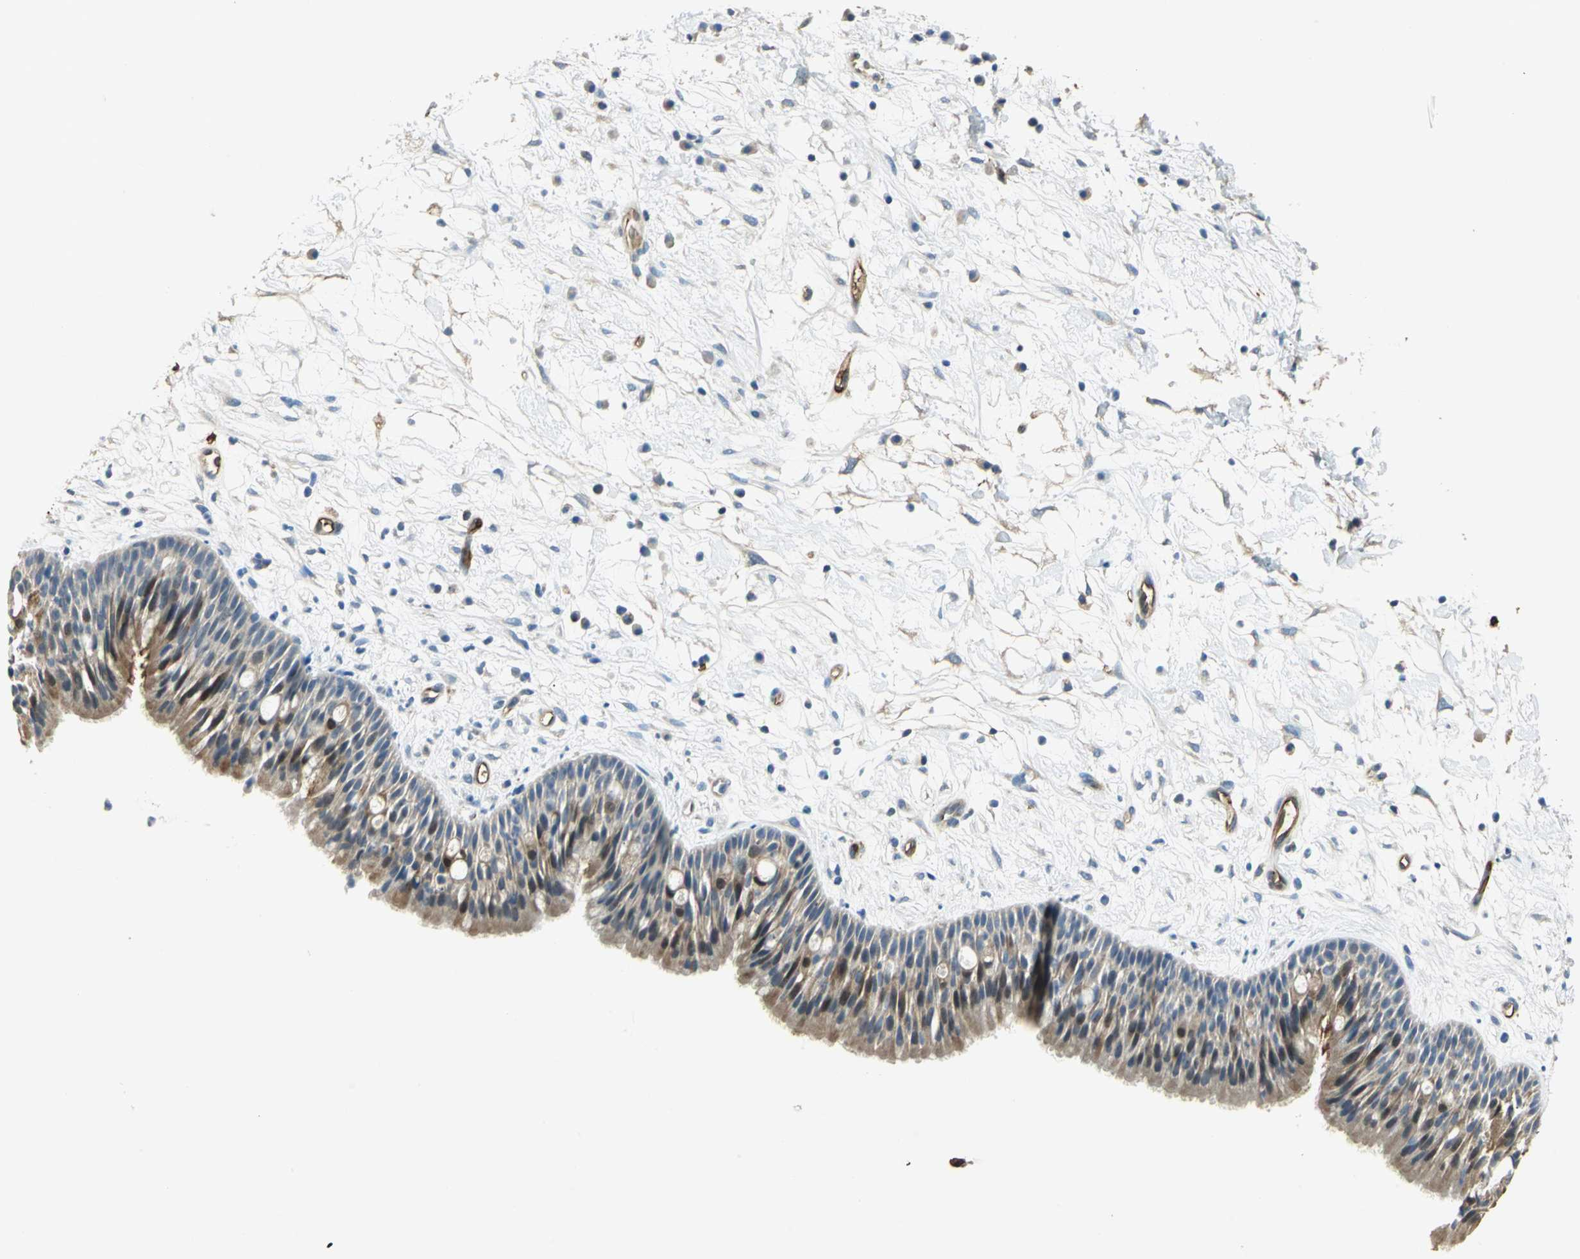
{"staining": {"intensity": "strong", "quantity": ">75%", "location": "cytoplasmic/membranous,nuclear"}, "tissue": "nasopharynx", "cell_type": "Respiratory epithelial cells", "image_type": "normal", "snomed": [{"axis": "morphology", "description": "Normal tissue, NOS"}, {"axis": "topography", "description": "Nasopharynx"}], "caption": "The photomicrograph demonstrates staining of benign nasopharynx, revealing strong cytoplasmic/membranous,nuclear protein positivity (brown color) within respiratory epithelial cells. The staining was performed using DAB (3,3'-diaminobenzidine) to visualize the protein expression in brown, while the nuclei were stained in blue with hematoxylin (Magnification: 20x).", "gene": "DDAH1", "patient": {"sex": "male", "age": 13}}